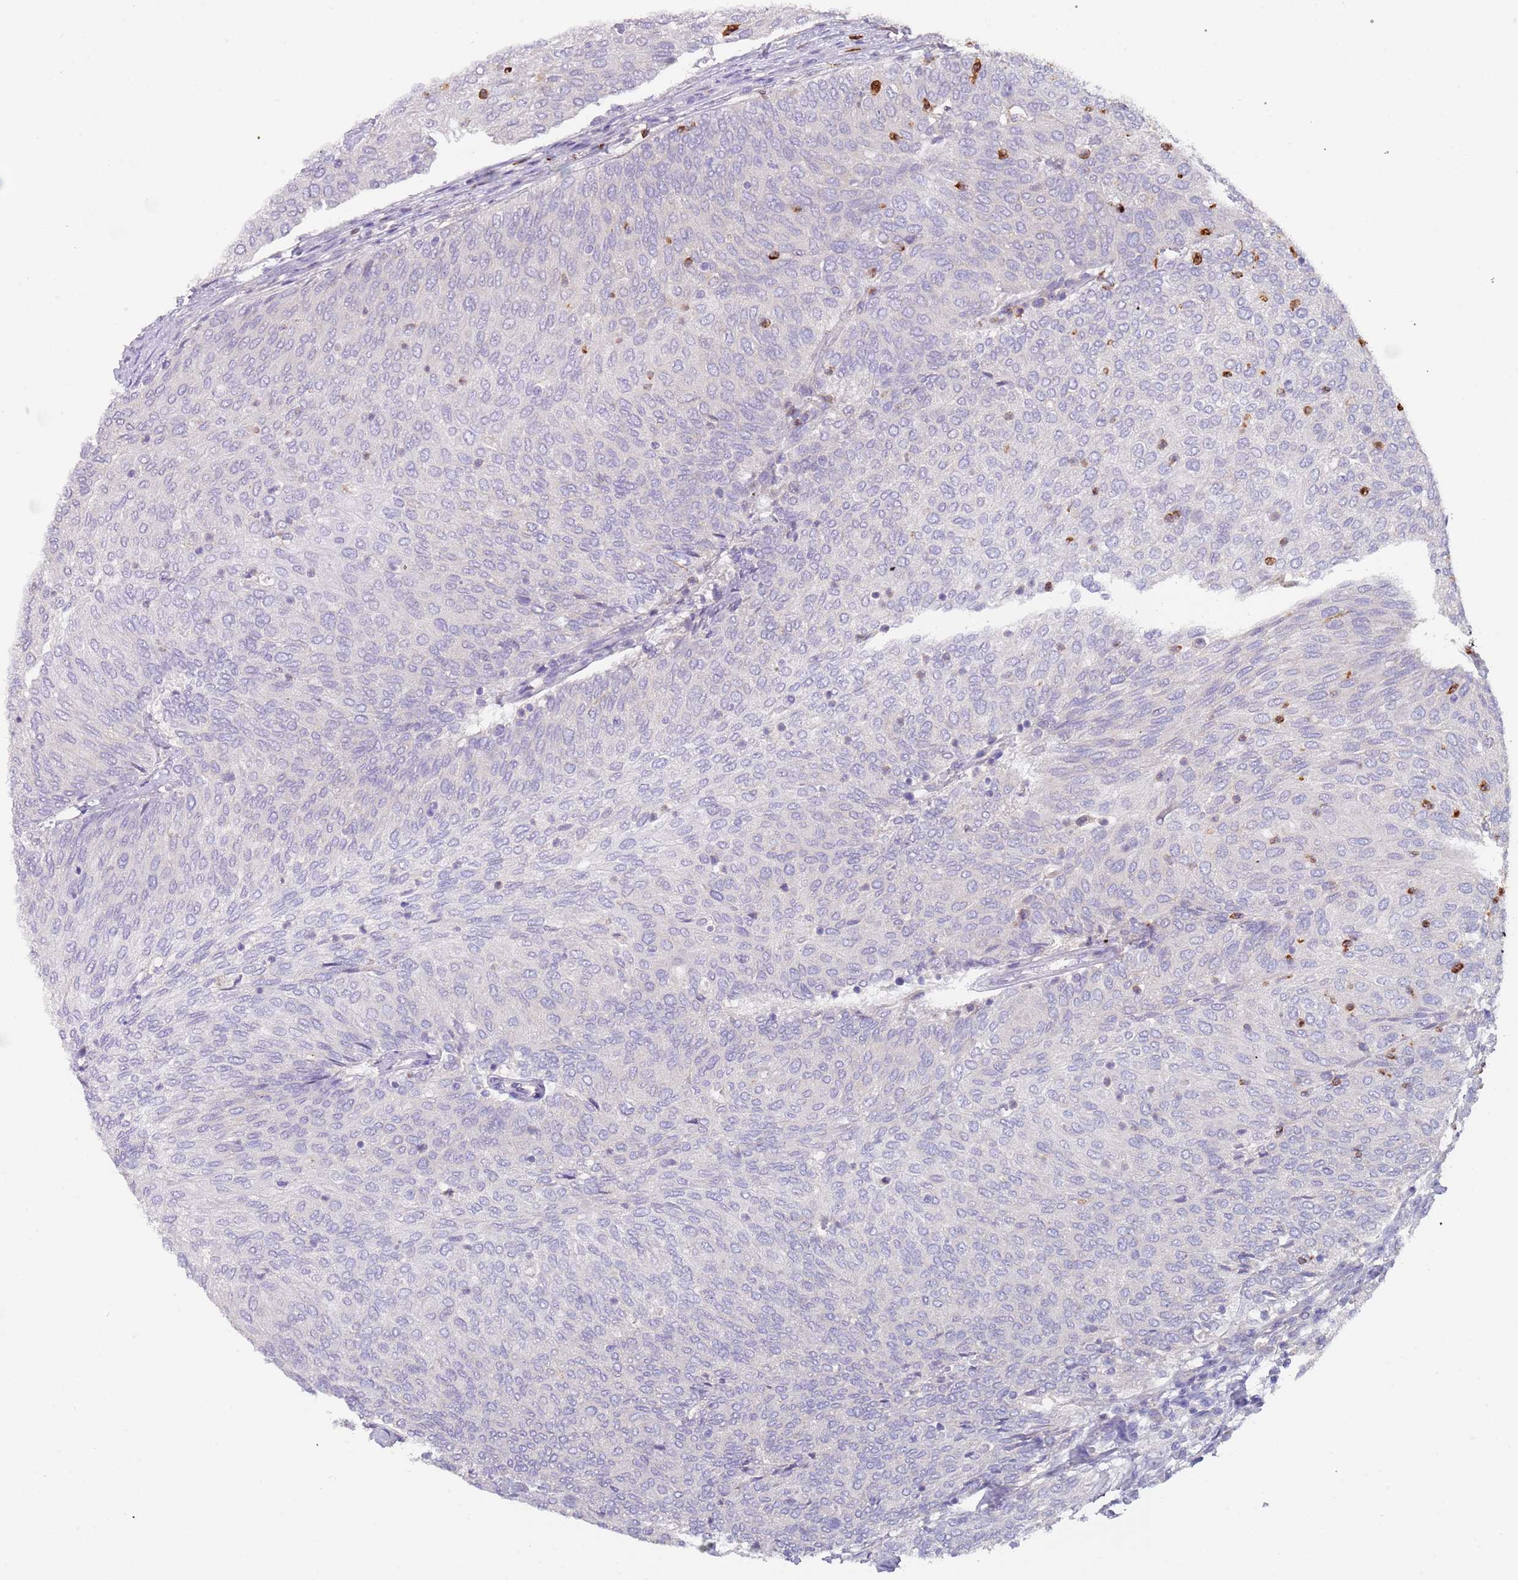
{"staining": {"intensity": "negative", "quantity": "none", "location": "none"}, "tissue": "urothelial cancer", "cell_type": "Tumor cells", "image_type": "cancer", "snomed": [{"axis": "morphology", "description": "Urothelial carcinoma, Low grade"}, {"axis": "topography", "description": "Urinary bladder"}], "caption": "Urothelial cancer stained for a protein using IHC shows no positivity tumor cells.", "gene": "TMEM251", "patient": {"sex": "female", "age": 79}}